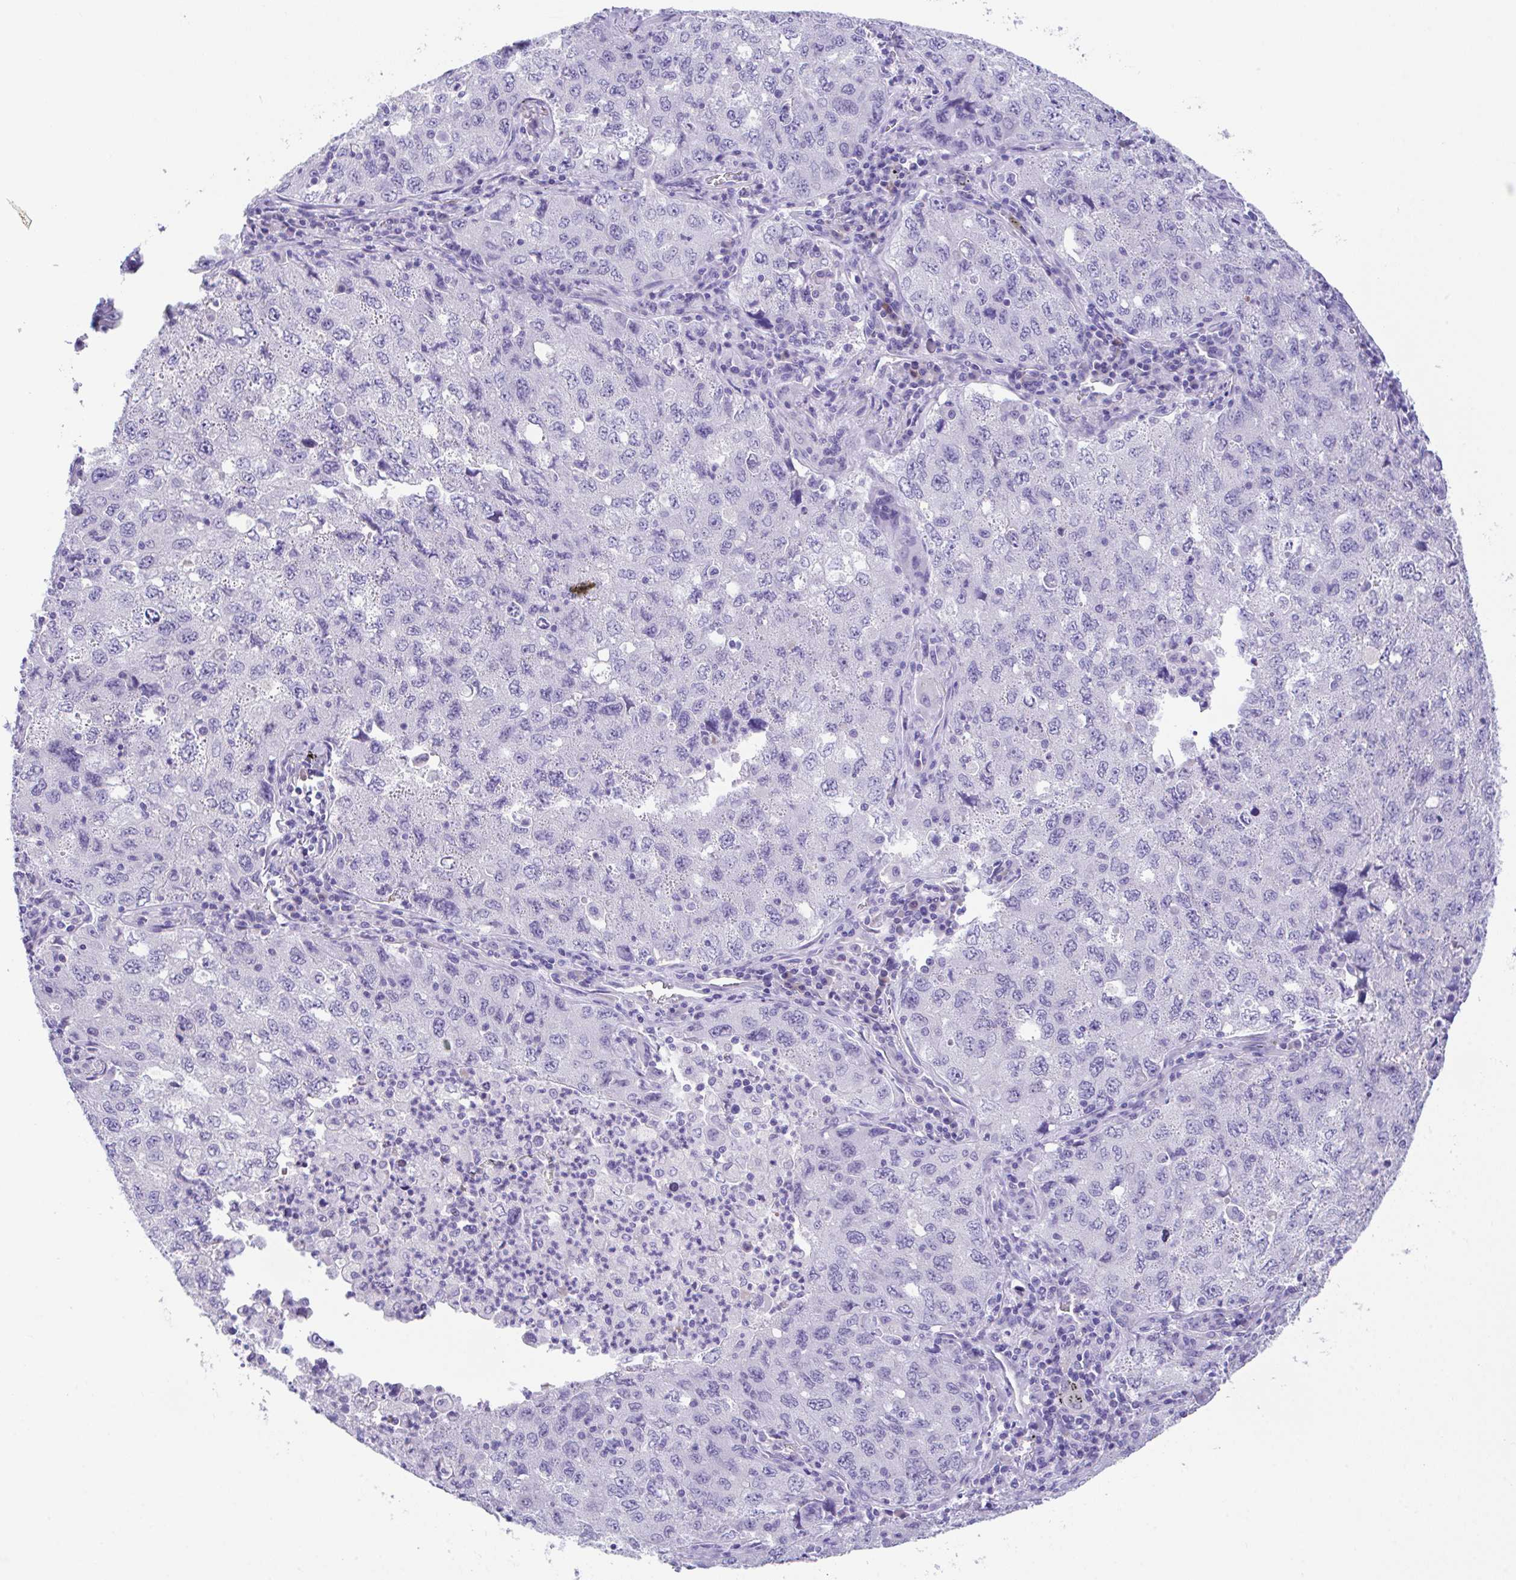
{"staining": {"intensity": "negative", "quantity": "none", "location": "none"}, "tissue": "lung cancer", "cell_type": "Tumor cells", "image_type": "cancer", "snomed": [{"axis": "morphology", "description": "Adenocarcinoma, NOS"}, {"axis": "topography", "description": "Lung"}], "caption": "This is a photomicrograph of immunohistochemistry staining of lung cancer (adenocarcinoma), which shows no positivity in tumor cells. Nuclei are stained in blue.", "gene": "HACD4", "patient": {"sex": "female", "age": 57}}